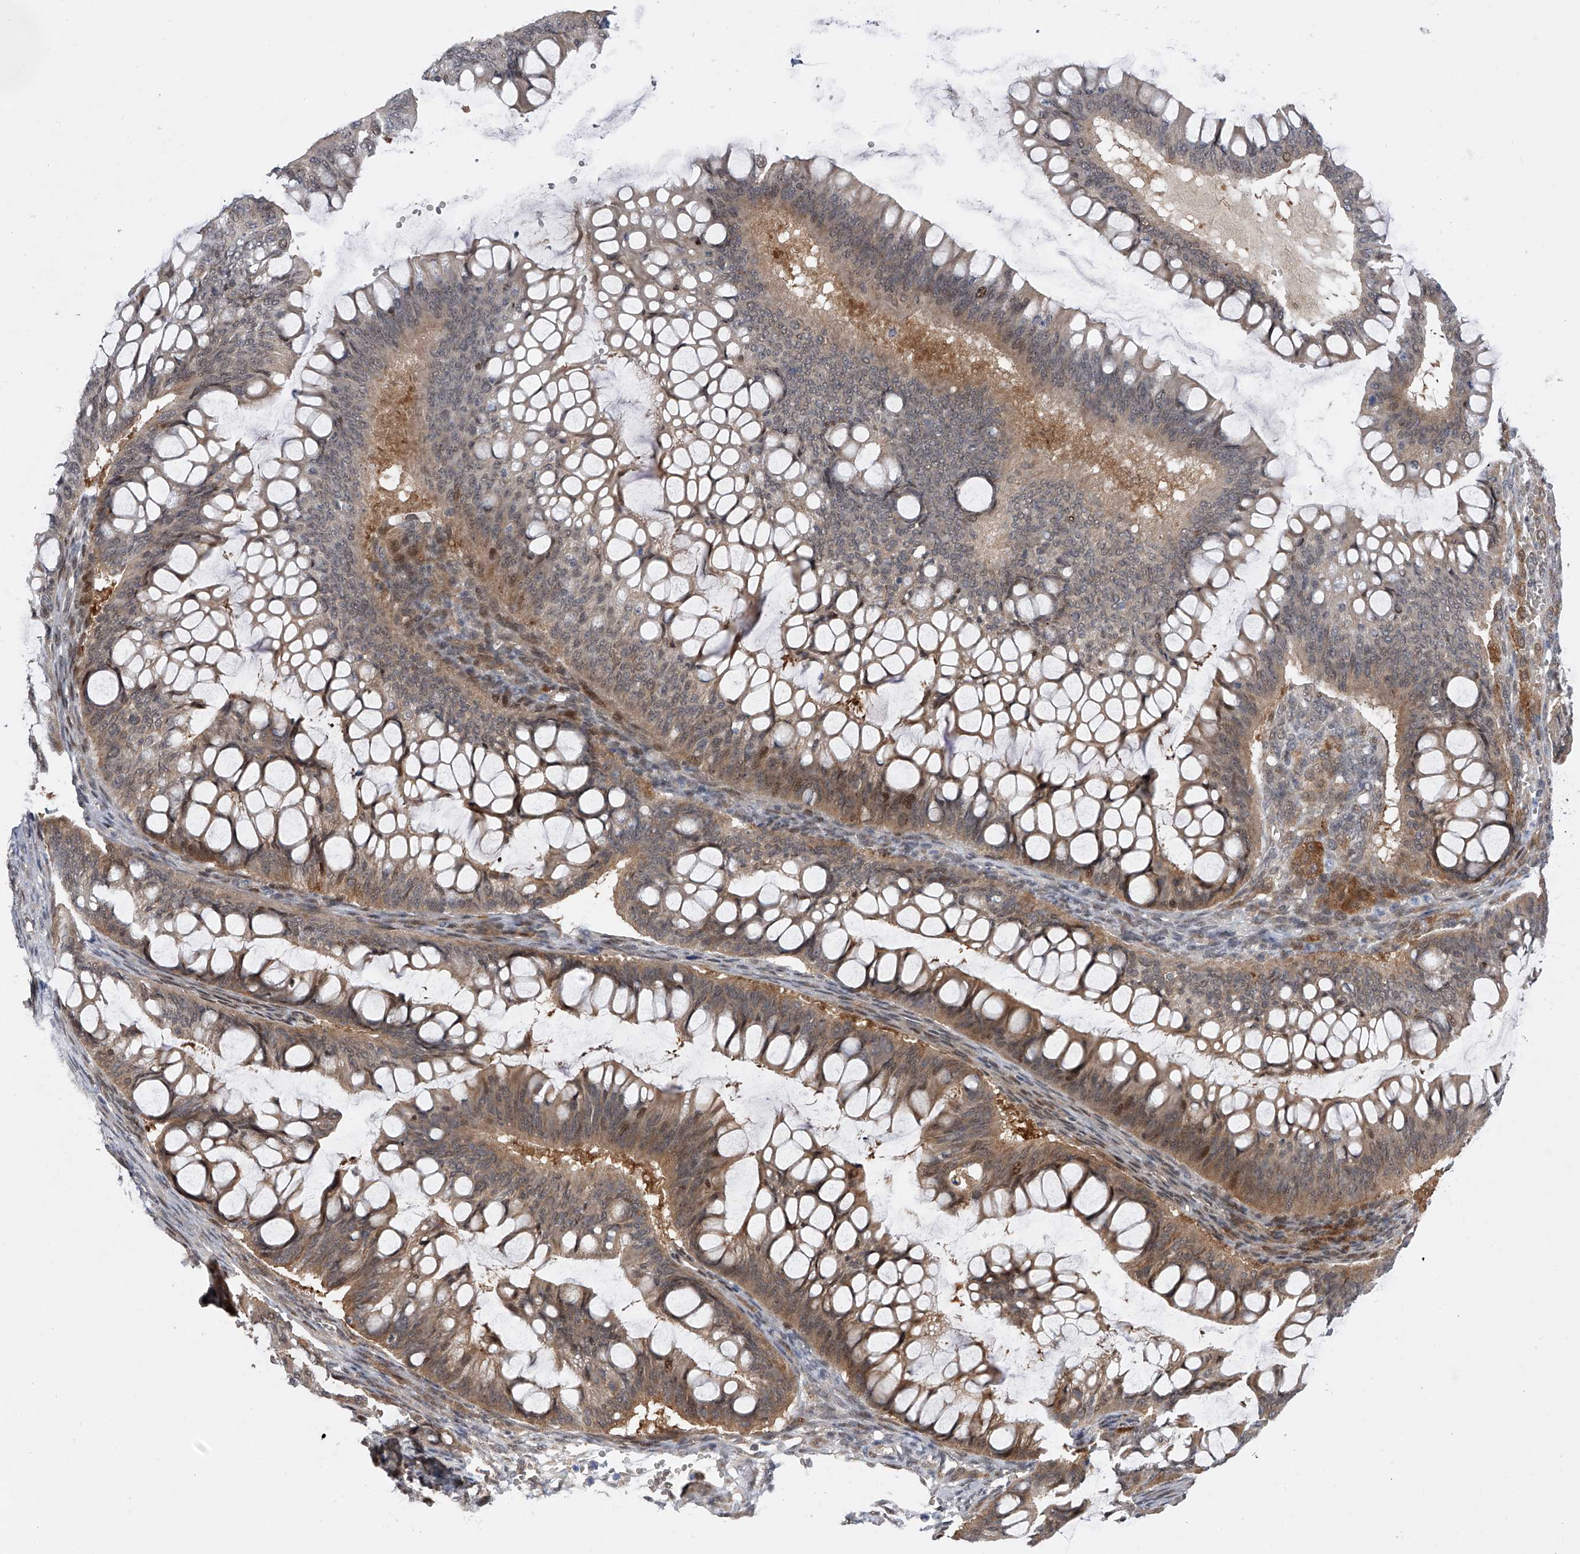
{"staining": {"intensity": "weak", "quantity": "25%-75%", "location": "cytoplasmic/membranous,nuclear"}, "tissue": "ovarian cancer", "cell_type": "Tumor cells", "image_type": "cancer", "snomed": [{"axis": "morphology", "description": "Cystadenocarcinoma, mucinous, NOS"}, {"axis": "topography", "description": "Ovary"}], "caption": "Immunohistochemistry (DAB (3,3'-diaminobenzidine)) staining of human ovarian mucinous cystadenocarcinoma displays weak cytoplasmic/membranous and nuclear protein expression in about 25%-75% of tumor cells.", "gene": "RWDD2A", "patient": {"sex": "female", "age": 73}}